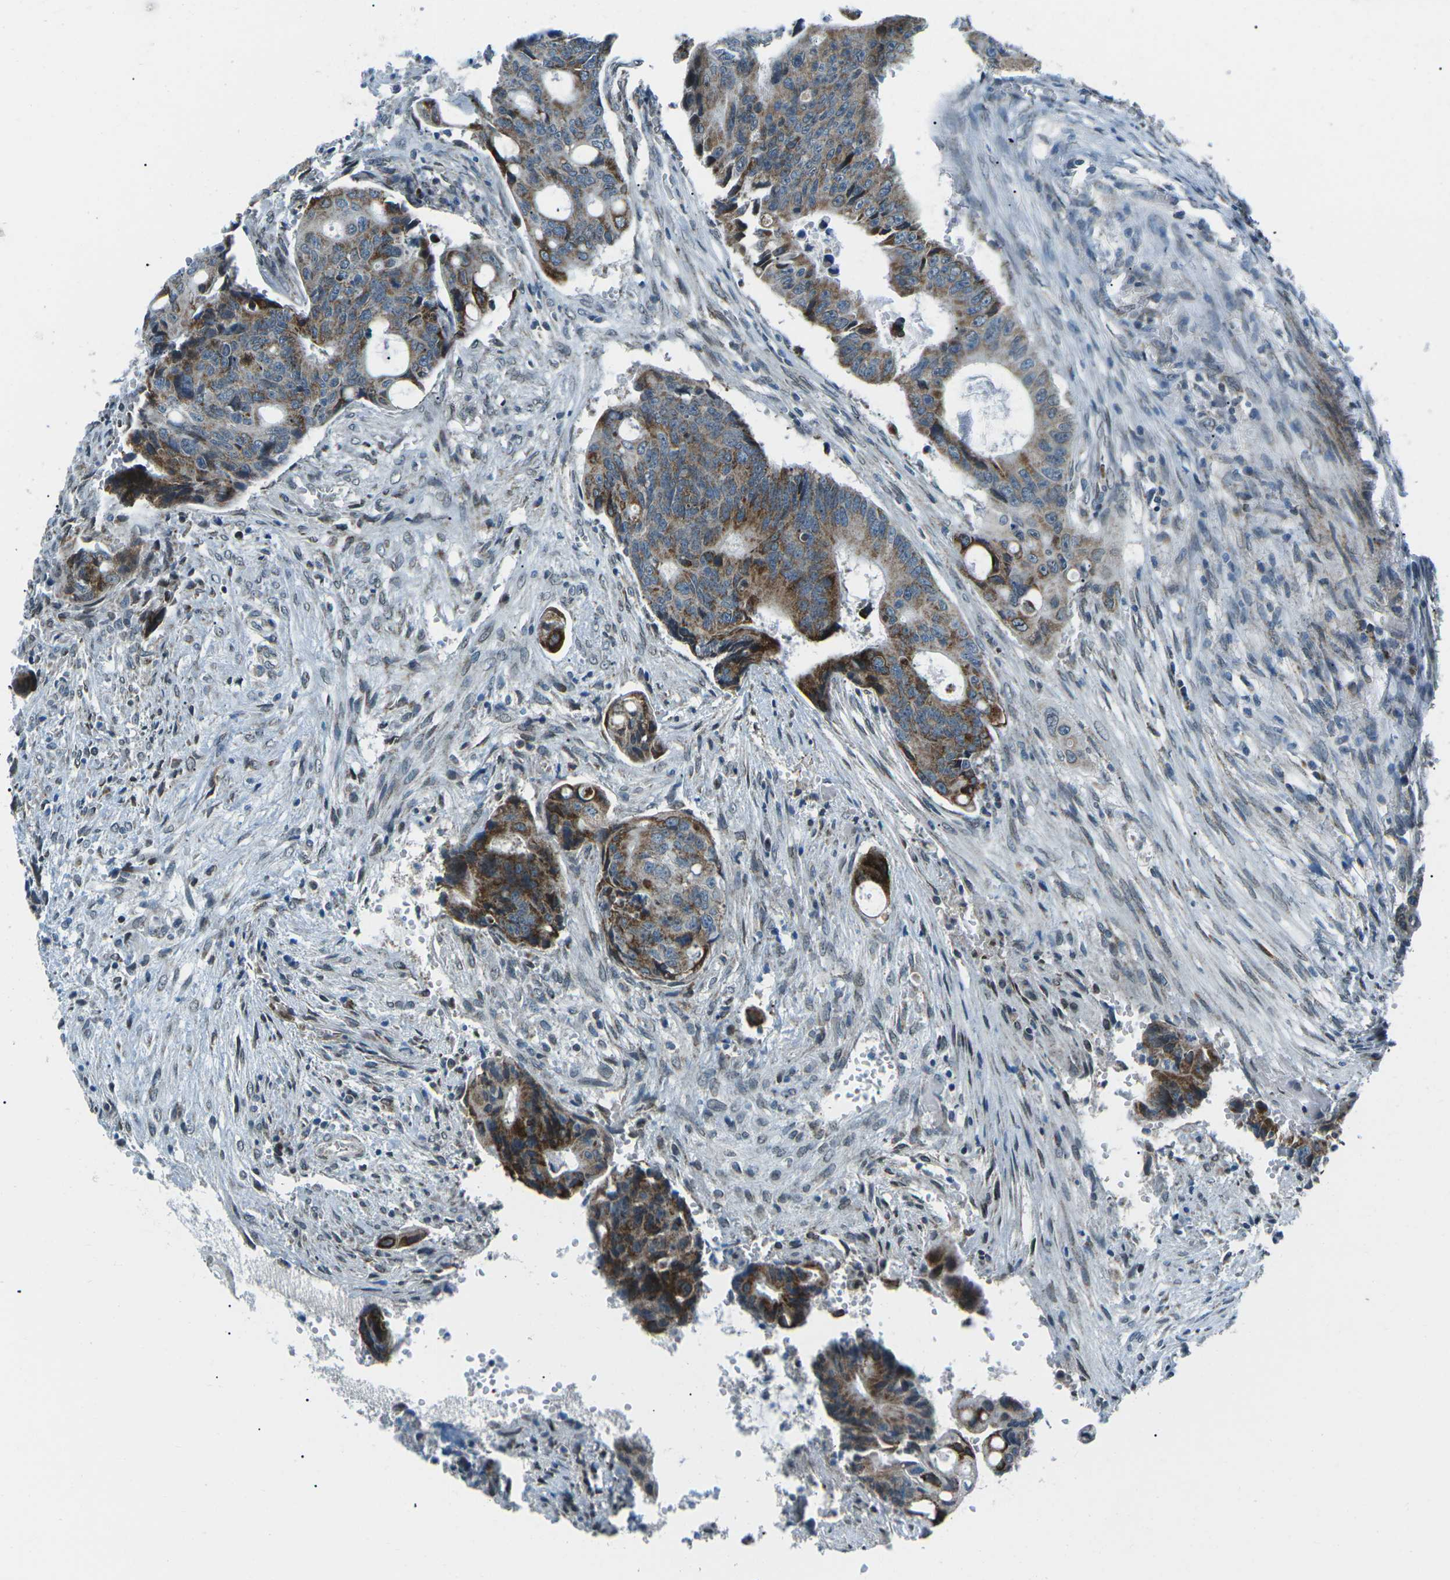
{"staining": {"intensity": "strong", "quantity": ">75%", "location": "cytoplasmic/membranous"}, "tissue": "colorectal cancer", "cell_type": "Tumor cells", "image_type": "cancer", "snomed": [{"axis": "morphology", "description": "Adenocarcinoma, NOS"}, {"axis": "topography", "description": "Colon"}], "caption": "Protein staining of adenocarcinoma (colorectal) tissue demonstrates strong cytoplasmic/membranous positivity in approximately >75% of tumor cells.", "gene": "RFESD", "patient": {"sex": "female", "age": 57}}